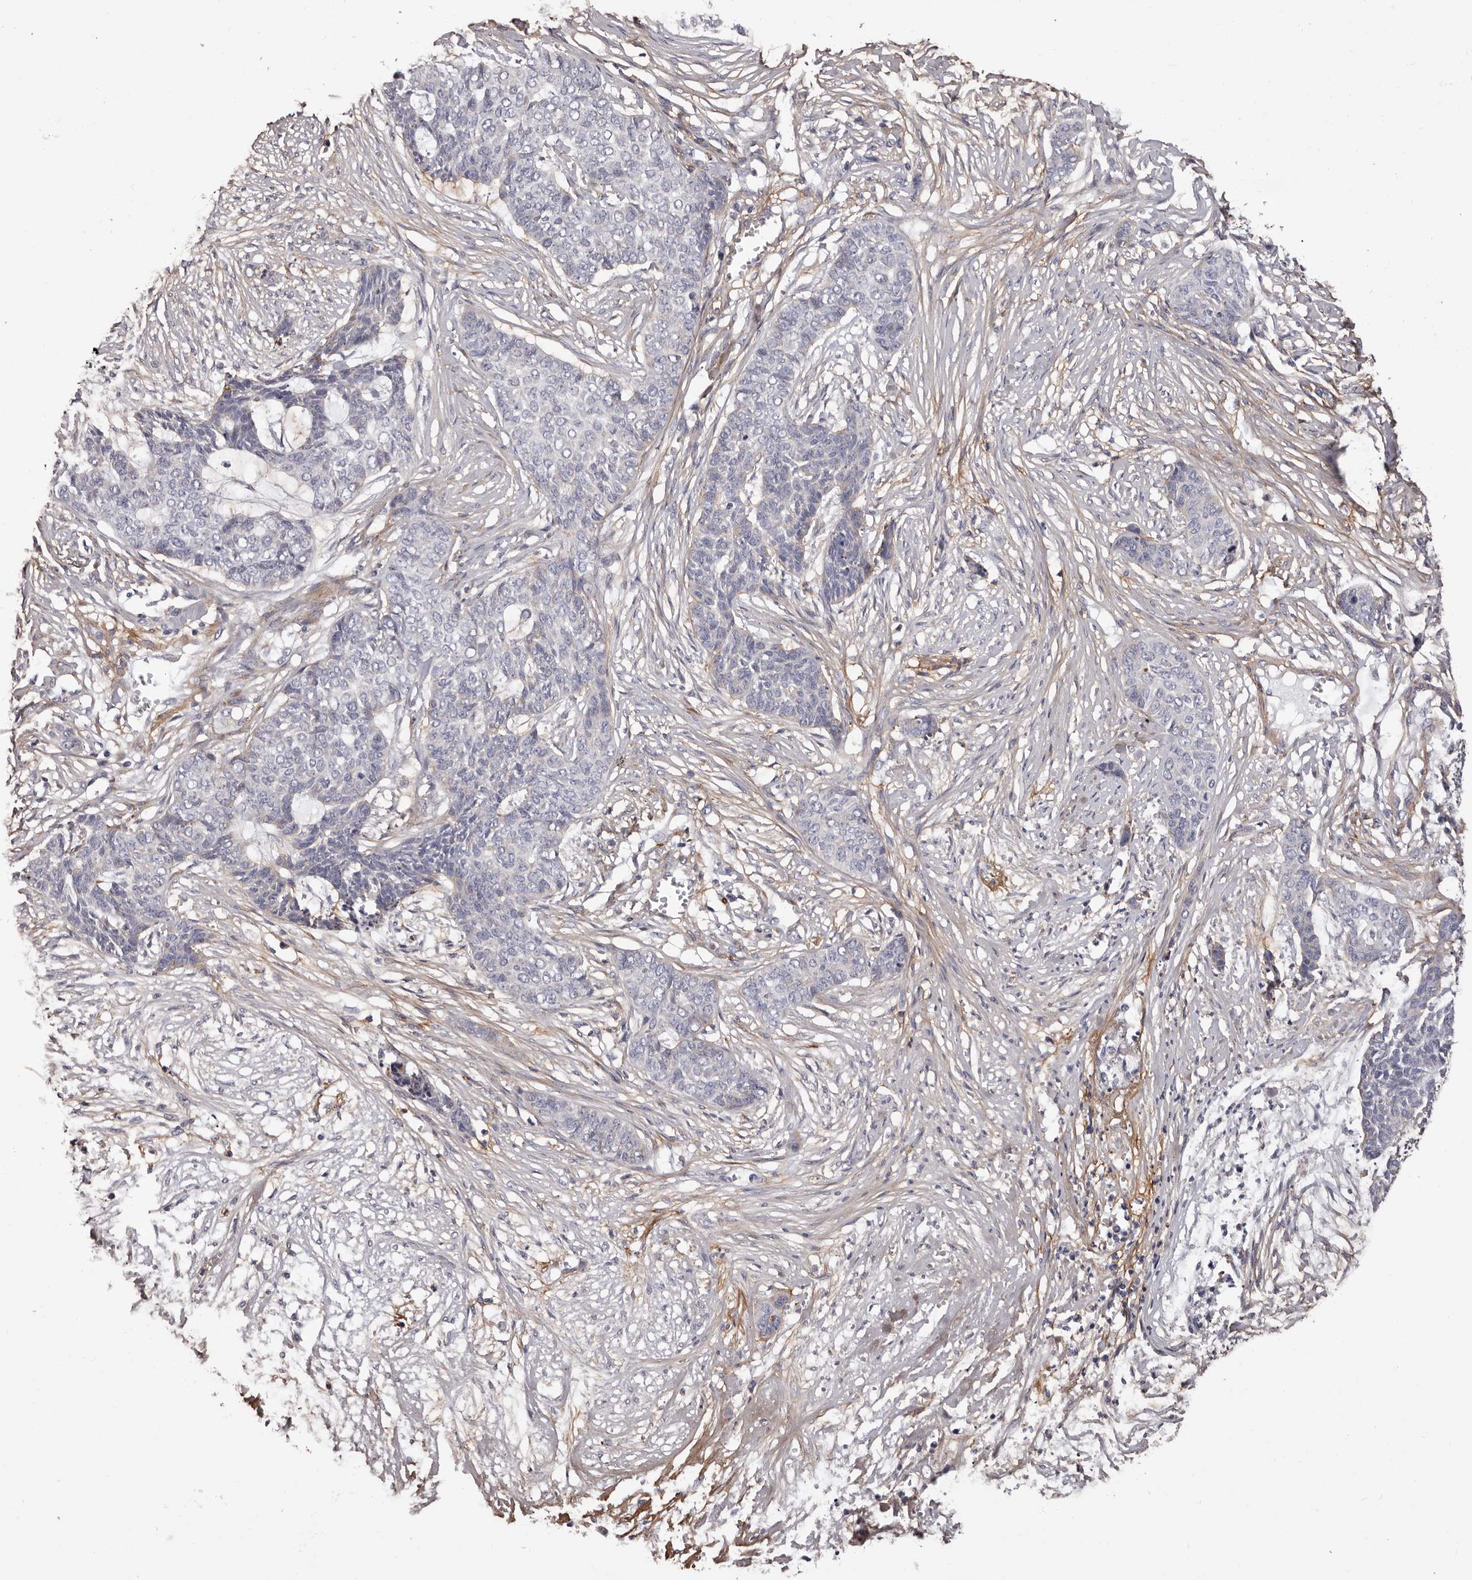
{"staining": {"intensity": "negative", "quantity": "none", "location": "none"}, "tissue": "skin cancer", "cell_type": "Tumor cells", "image_type": "cancer", "snomed": [{"axis": "morphology", "description": "Basal cell carcinoma"}, {"axis": "topography", "description": "Skin"}], "caption": "Tumor cells are negative for protein expression in human skin basal cell carcinoma.", "gene": "COL6A1", "patient": {"sex": "female", "age": 64}}